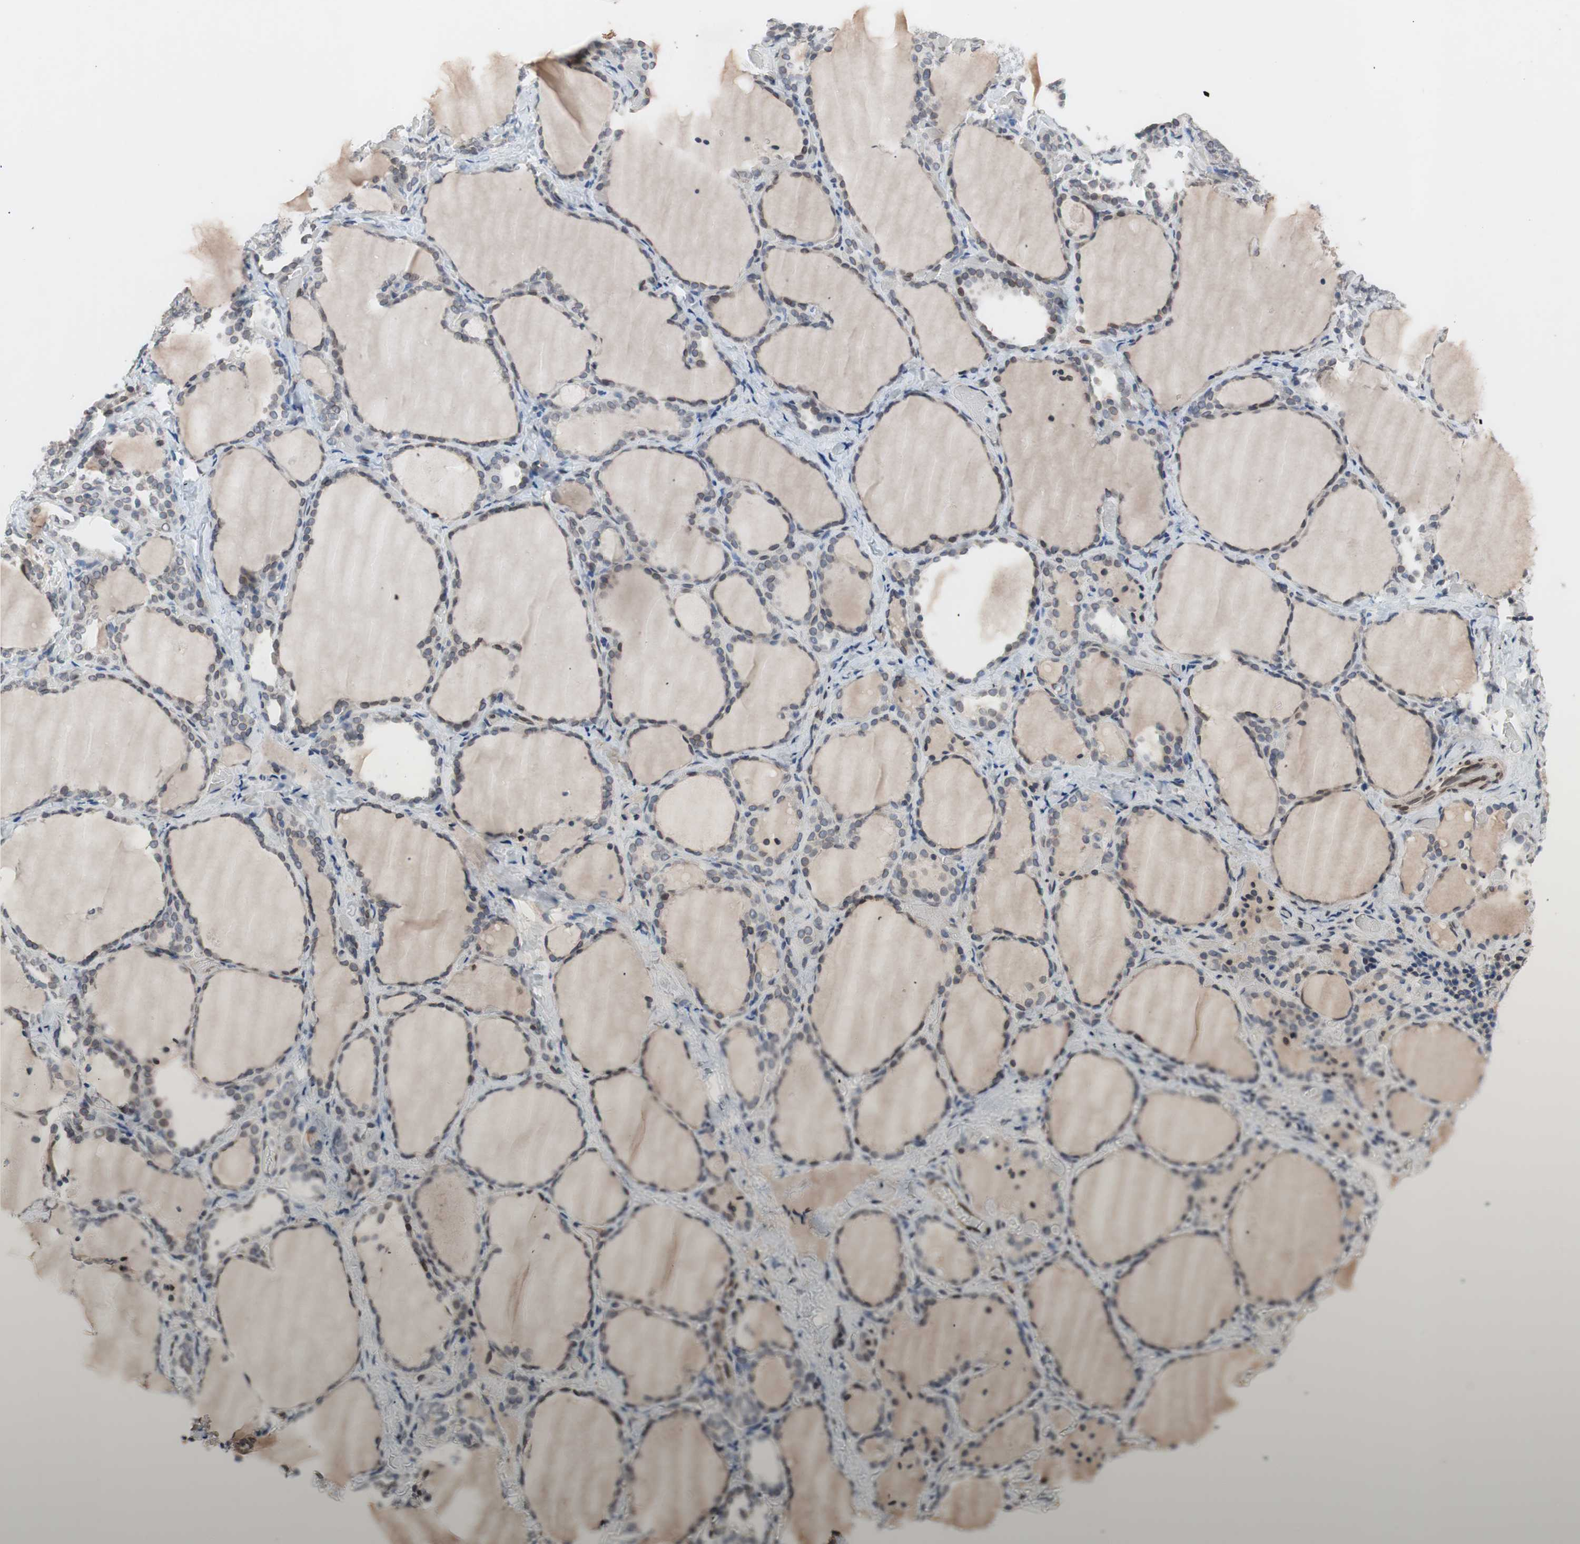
{"staining": {"intensity": "weak", "quantity": "<25%", "location": "cytoplasmic/membranous,nuclear"}, "tissue": "thyroid gland", "cell_type": "Glandular cells", "image_type": "normal", "snomed": [{"axis": "morphology", "description": "Normal tissue, NOS"}, {"axis": "morphology", "description": "Papillary adenocarcinoma, NOS"}, {"axis": "topography", "description": "Thyroid gland"}], "caption": "There is no significant positivity in glandular cells of thyroid gland.", "gene": "ARNT2", "patient": {"sex": "female", "age": 30}}